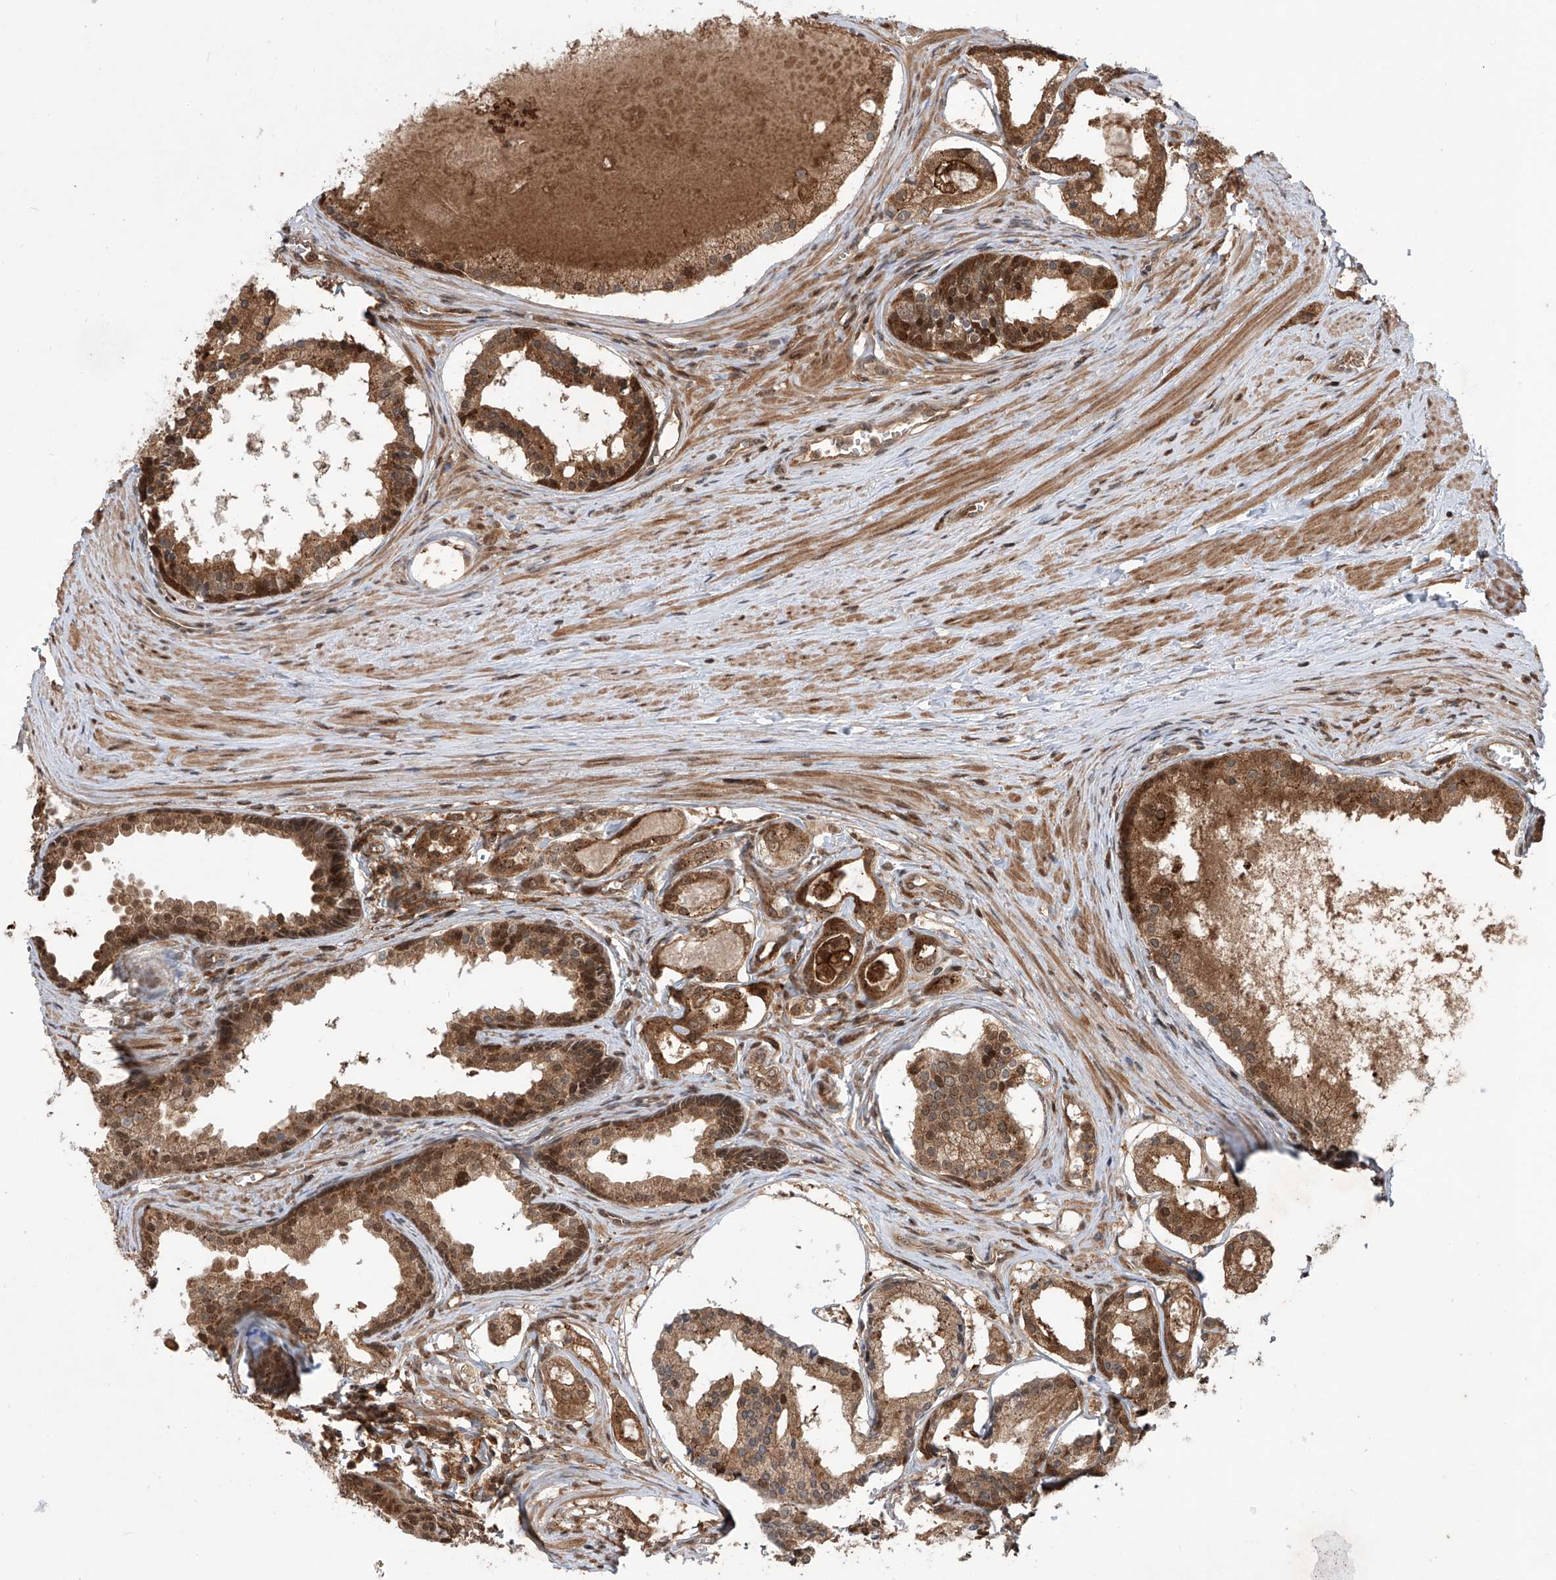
{"staining": {"intensity": "moderate", "quantity": ">75%", "location": "cytoplasmic/membranous,nuclear"}, "tissue": "prostate cancer", "cell_type": "Tumor cells", "image_type": "cancer", "snomed": [{"axis": "morphology", "description": "Adenocarcinoma, High grade"}, {"axis": "topography", "description": "Prostate"}], "caption": "Moderate cytoplasmic/membranous and nuclear staining is present in approximately >75% of tumor cells in prostate adenocarcinoma (high-grade).", "gene": "HOXC8", "patient": {"sex": "male", "age": 68}}